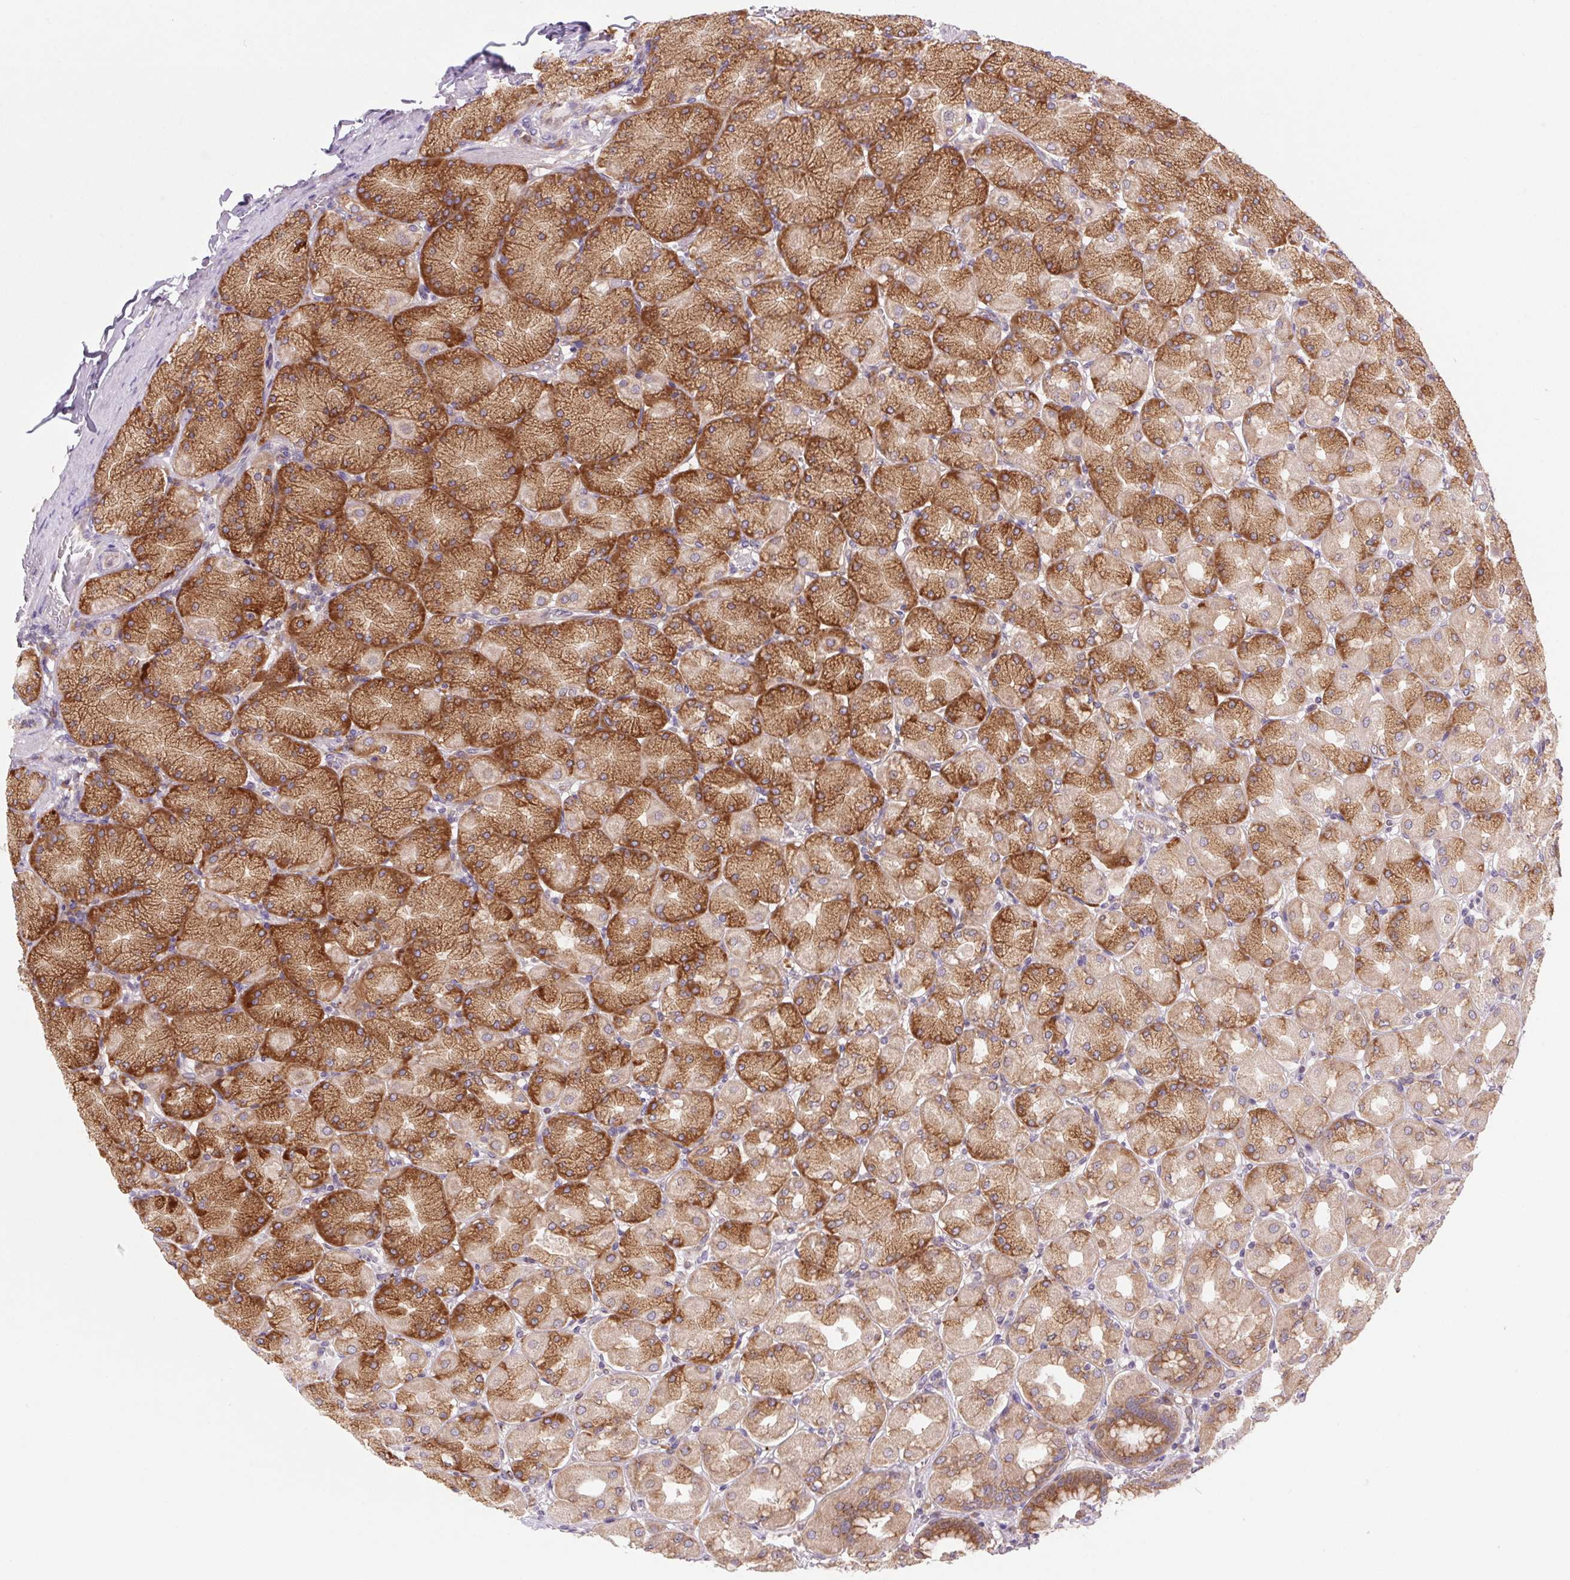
{"staining": {"intensity": "moderate", "quantity": "25%-75%", "location": "cytoplasmic/membranous"}, "tissue": "stomach", "cell_type": "Glandular cells", "image_type": "normal", "snomed": [{"axis": "morphology", "description": "Normal tissue, NOS"}, {"axis": "topography", "description": "Stomach, upper"}], "caption": "A medium amount of moderate cytoplasmic/membranous positivity is appreciated in approximately 25%-75% of glandular cells in unremarkable stomach.", "gene": "KLHL20", "patient": {"sex": "female", "age": 56}}